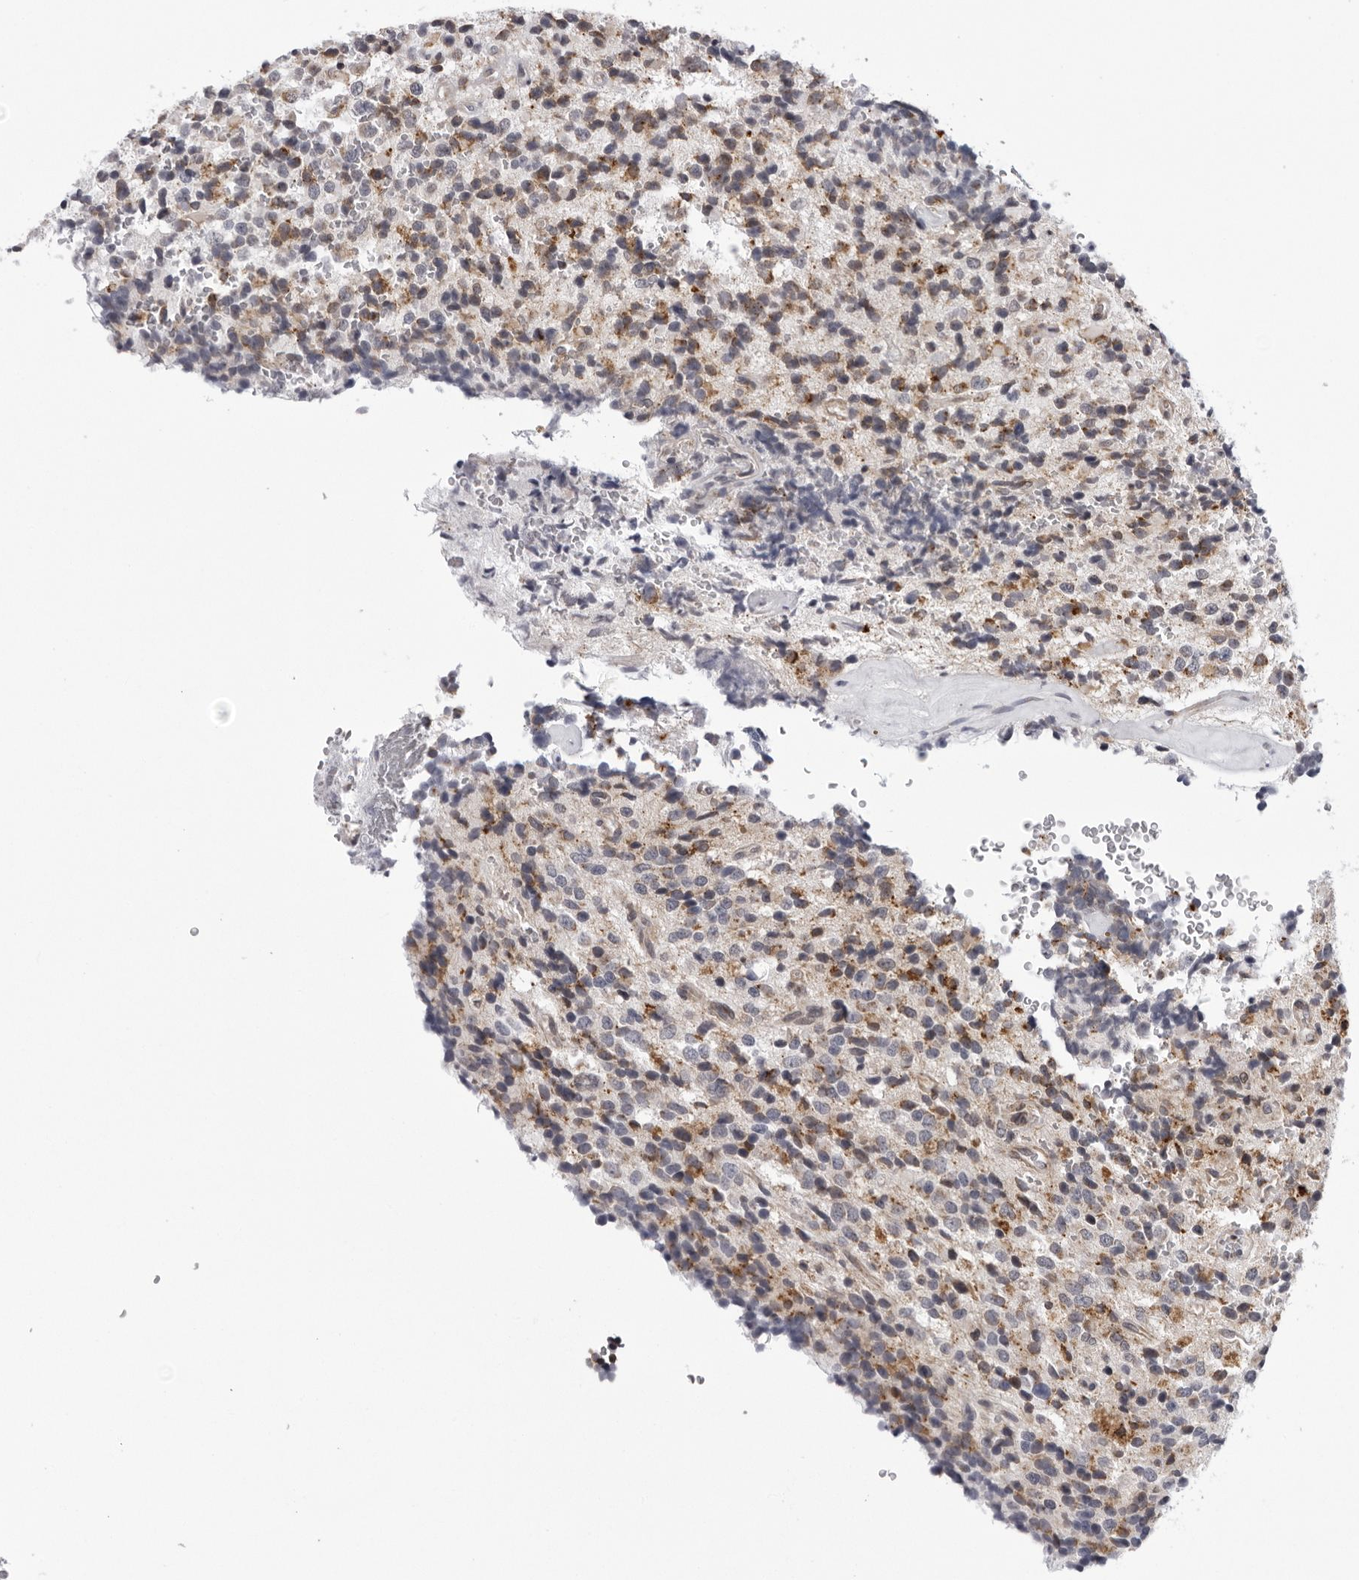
{"staining": {"intensity": "moderate", "quantity": "<25%", "location": "cytoplasmic/membranous"}, "tissue": "glioma", "cell_type": "Tumor cells", "image_type": "cancer", "snomed": [{"axis": "morphology", "description": "Glioma, malignant, High grade"}, {"axis": "topography", "description": "pancreas cauda"}], "caption": "Immunohistochemical staining of human malignant glioma (high-grade) shows low levels of moderate cytoplasmic/membranous protein staining in approximately <25% of tumor cells. Nuclei are stained in blue.", "gene": "CPT2", "patient": {"sex": "male", "age": 60}}